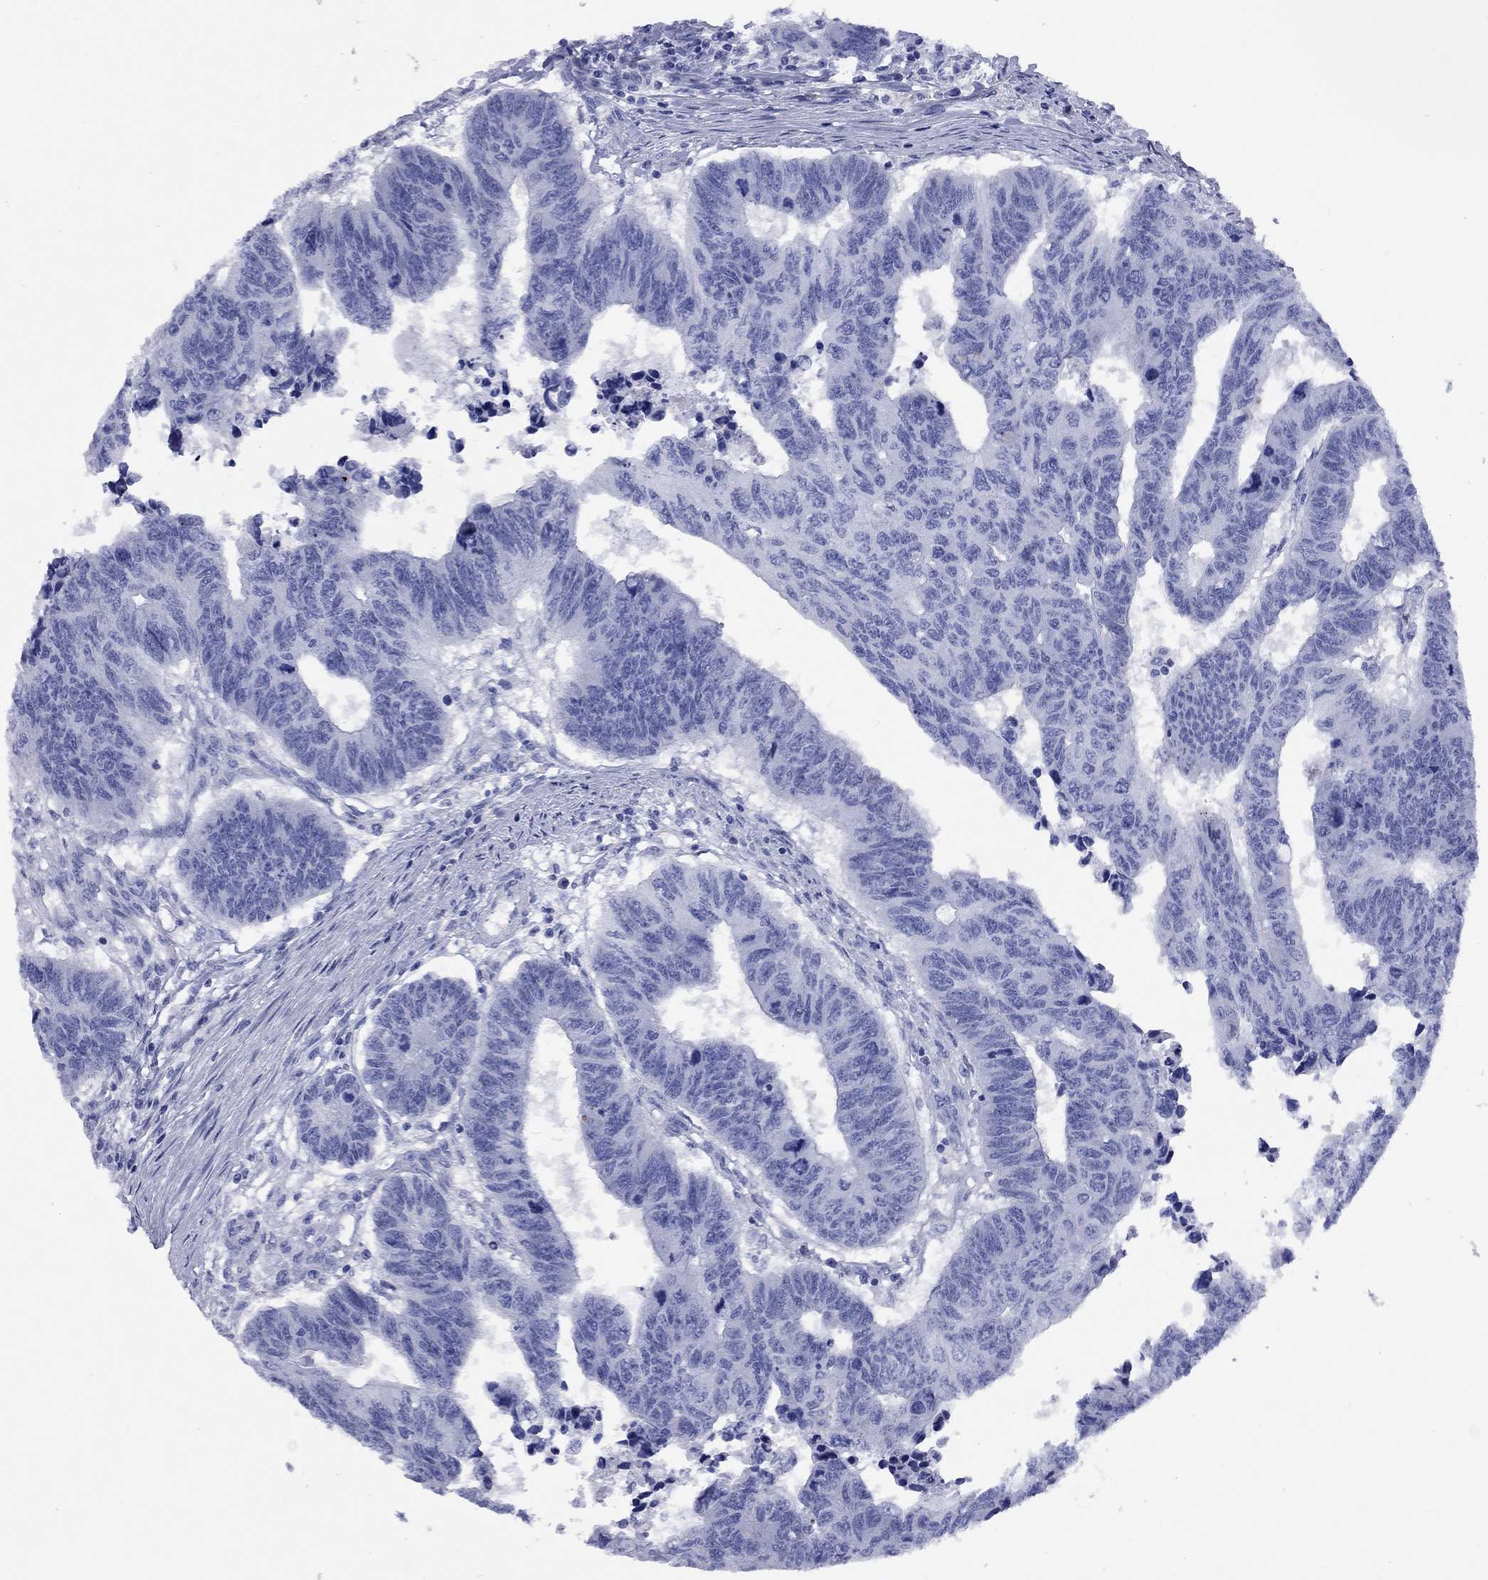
{"staining": {"intensity": "negative", "quantity": "none", "location": "none"}, "tissue": "colorectal cancer", "cell_type": "Tumor cells", "image_type": "cancer", "snomed": [{"axis": "morphology", "description": "Adenocarcinoma, NOS"}, {"axis": "topography", "description": "Rectum"}], "caption": "Colorectal cancer was stained to show a protein in brown. There is no significant positivity in tumor cells.", "gene": "CCNA1", "patient": {"sex": "female", "age": 85}}